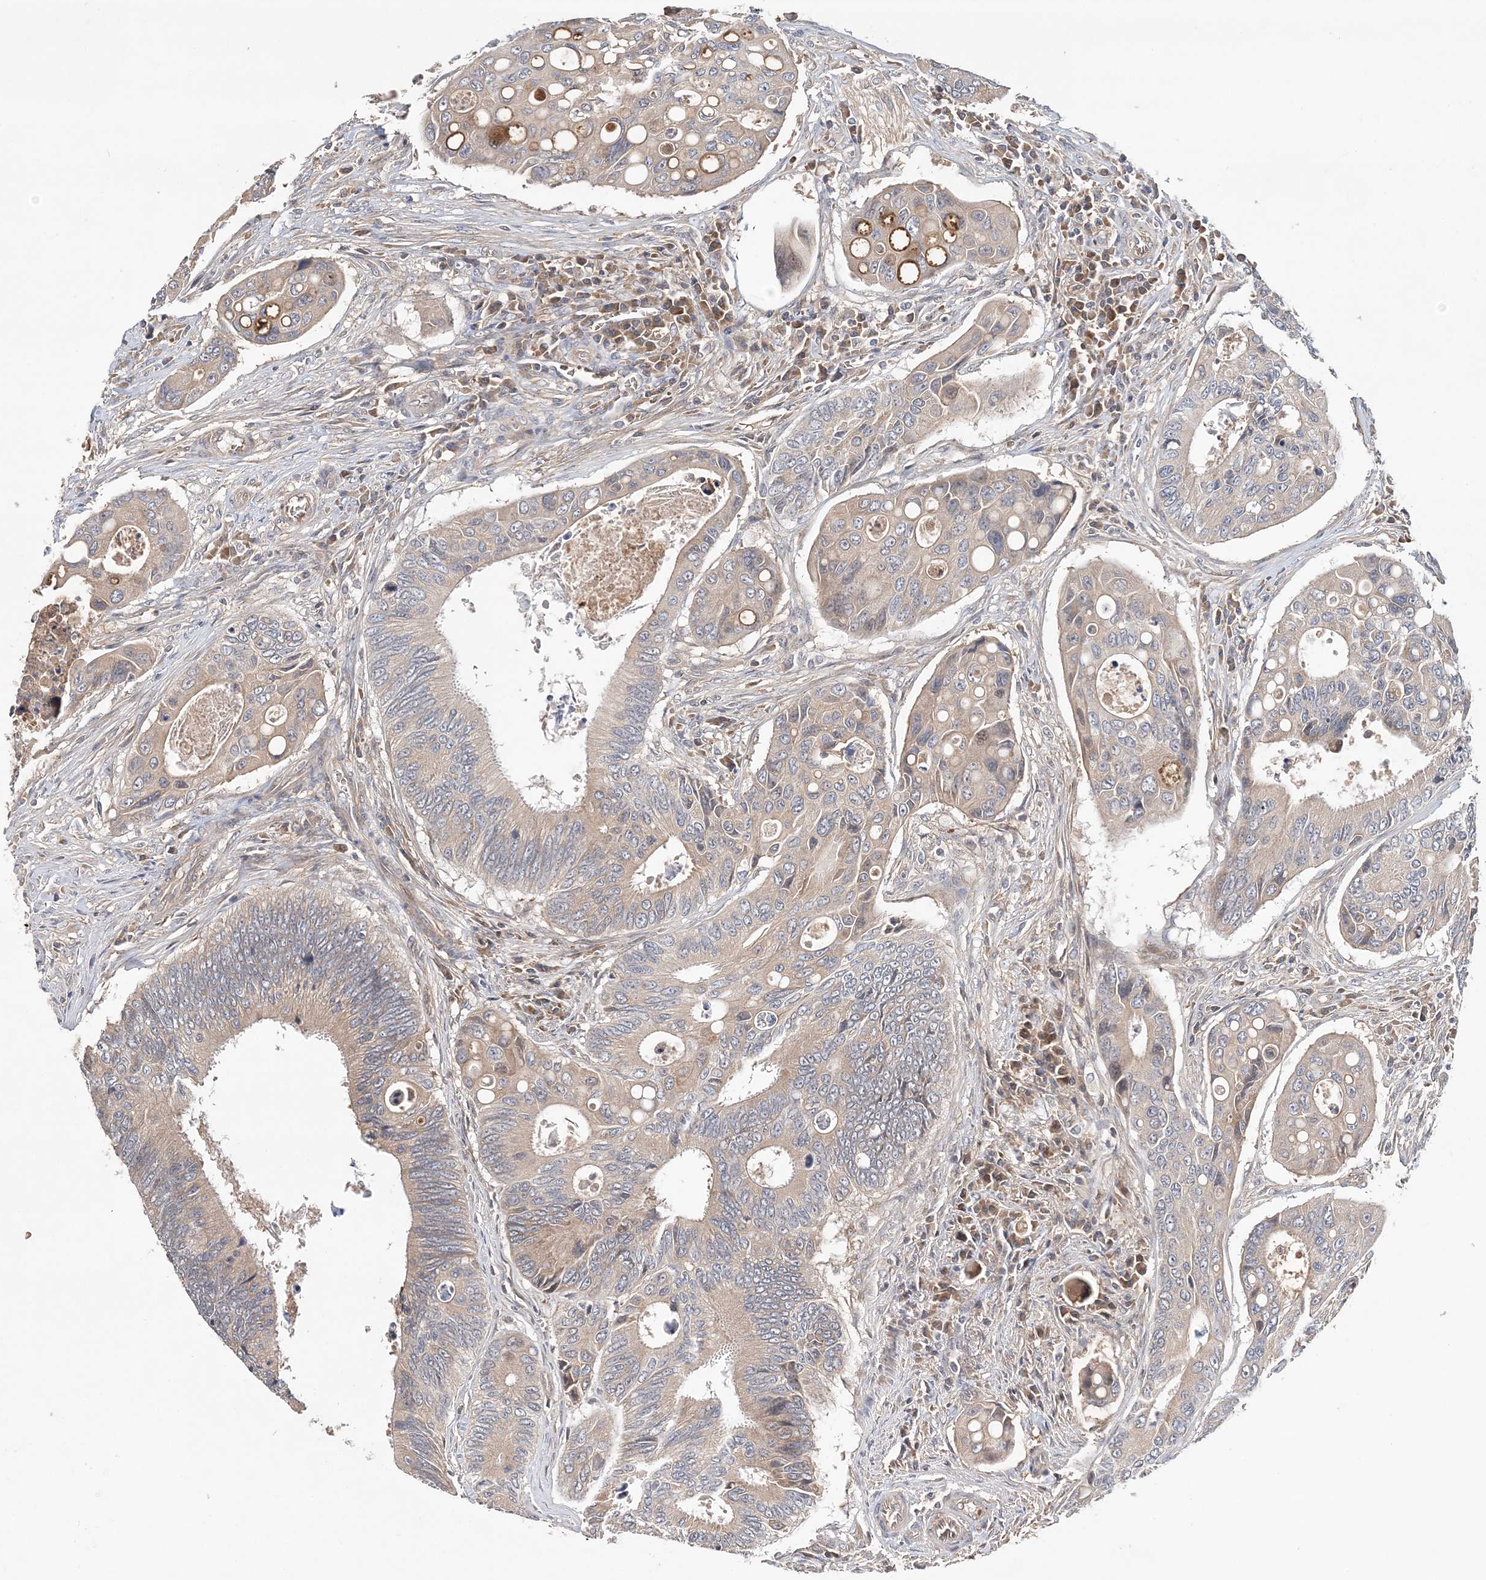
{"staining": {"intensity": "weak", "quantity": ">75%", "location": "cytoplasmic/membranous"}, "tissue": "colorectal cancer", "cell_type": "Tumor cells", "image_type": "cancer", "snomed": [{"axis": "morphology", "description": "Inflammation, NOS"}, {"axis": "morphology", "description": "Adenocarcinoma, NOS"}, {"axis": "topography", "description": "Colon"}], "caption": "A brown stain highlights weak cytoplasmic/membranous positivity of a protein in human colorectal cancer (adenocarcinoma) tumor cells.", "gene": "SYCP3", "patient": {"sex": "male", "age": 72}}